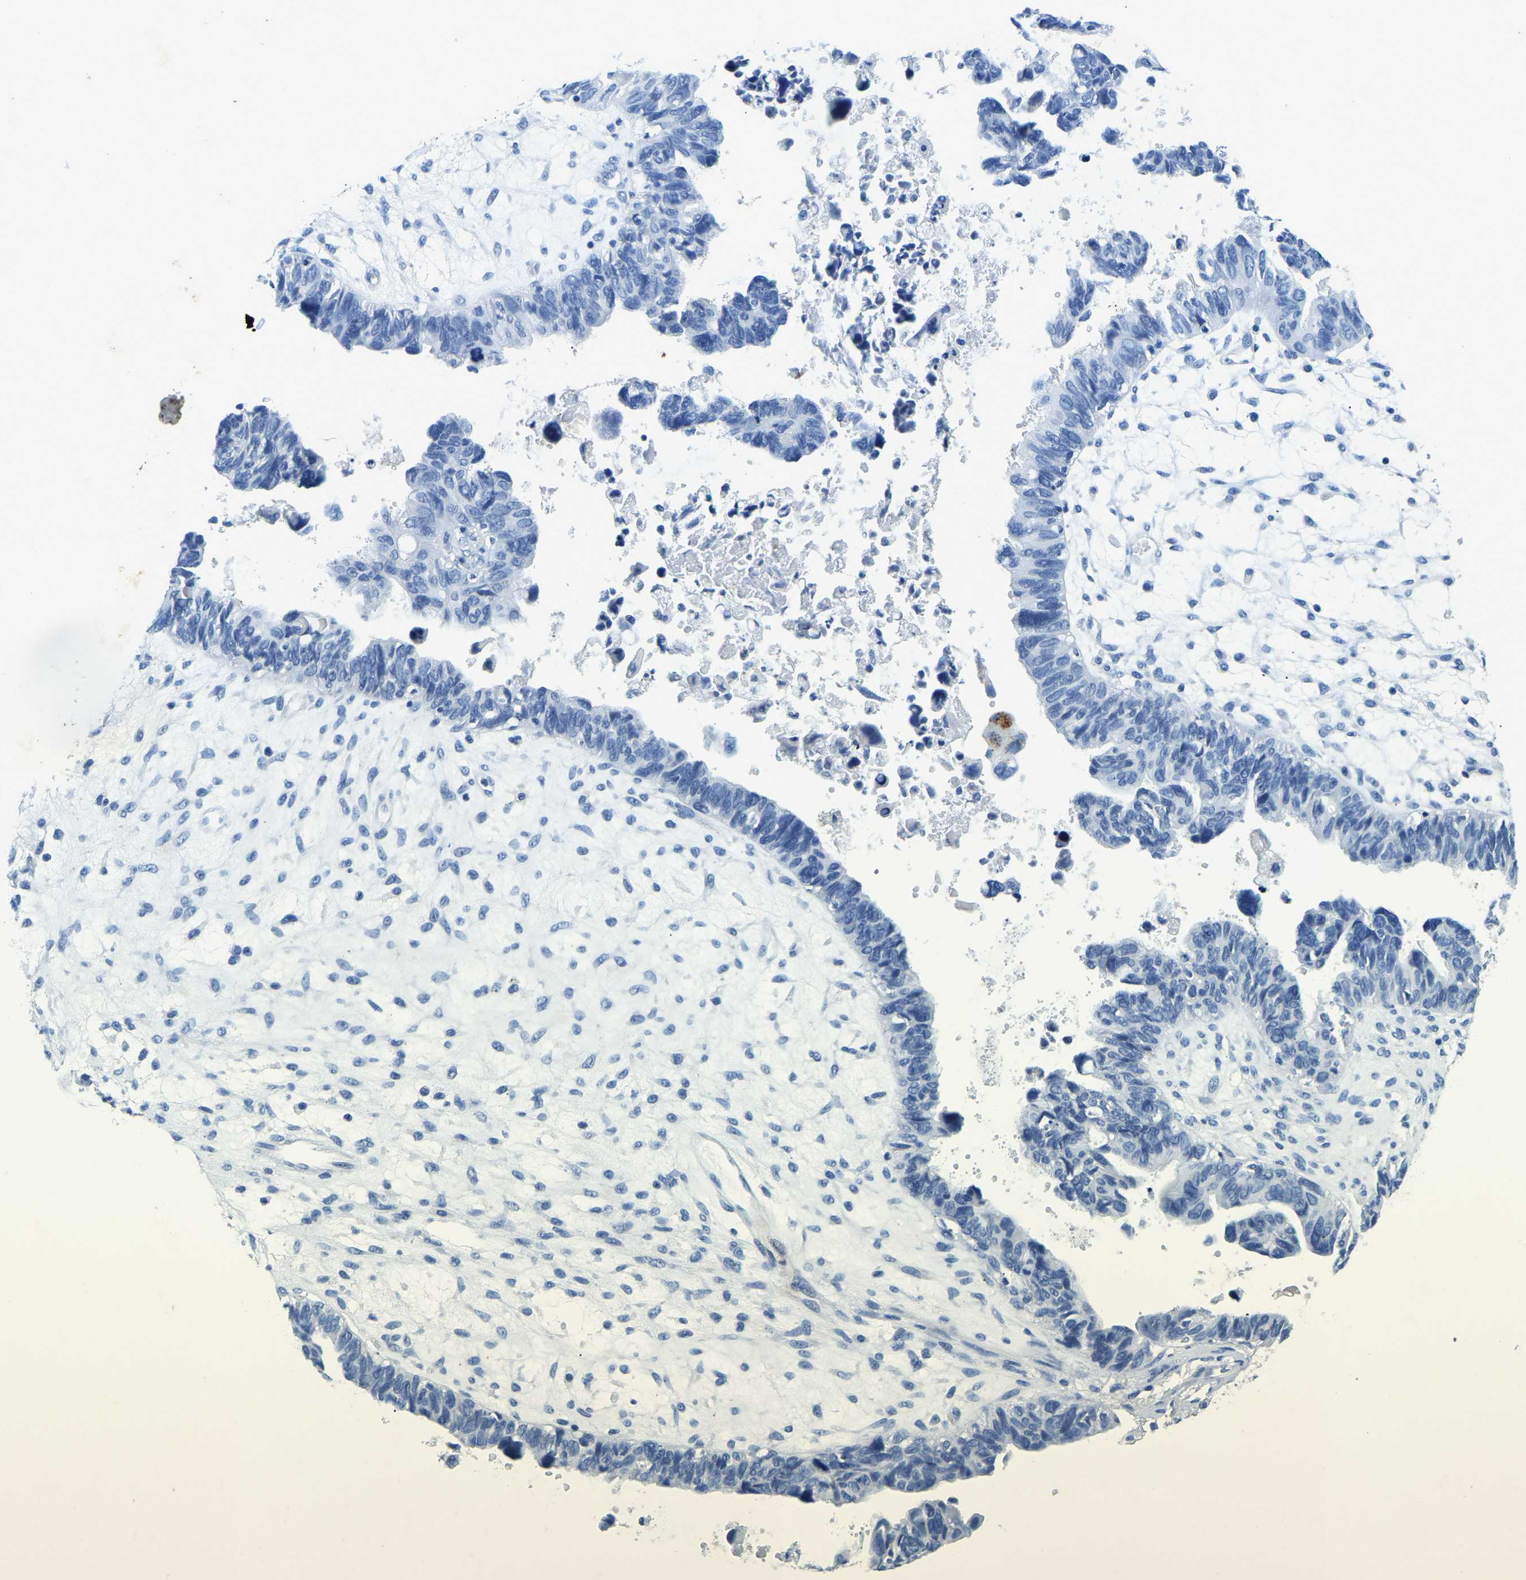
{"staining": {"intensity": "negative", "quantity": "none", "location": "none"}, "tissue": "ovarian cancer", "cell_type": "Tumor cells", "image_type": "cancer", "snomed": [{"axis": "morphology", "description": "Cystadenocarcinoma, serous, NOS"}, {"axis": "topography", "description": "Ovary"}], "caption": "Photomicrograph shows no protein expression in tumor cells of ovarian cancer (serous cystadenocarcinoma) tissue. The staining is performed using DAB brown chromogen with nuclei counter-stained in using hematoxylin.", "gene": "UBN2", "patient": {"sex": "female", "age": 79}}